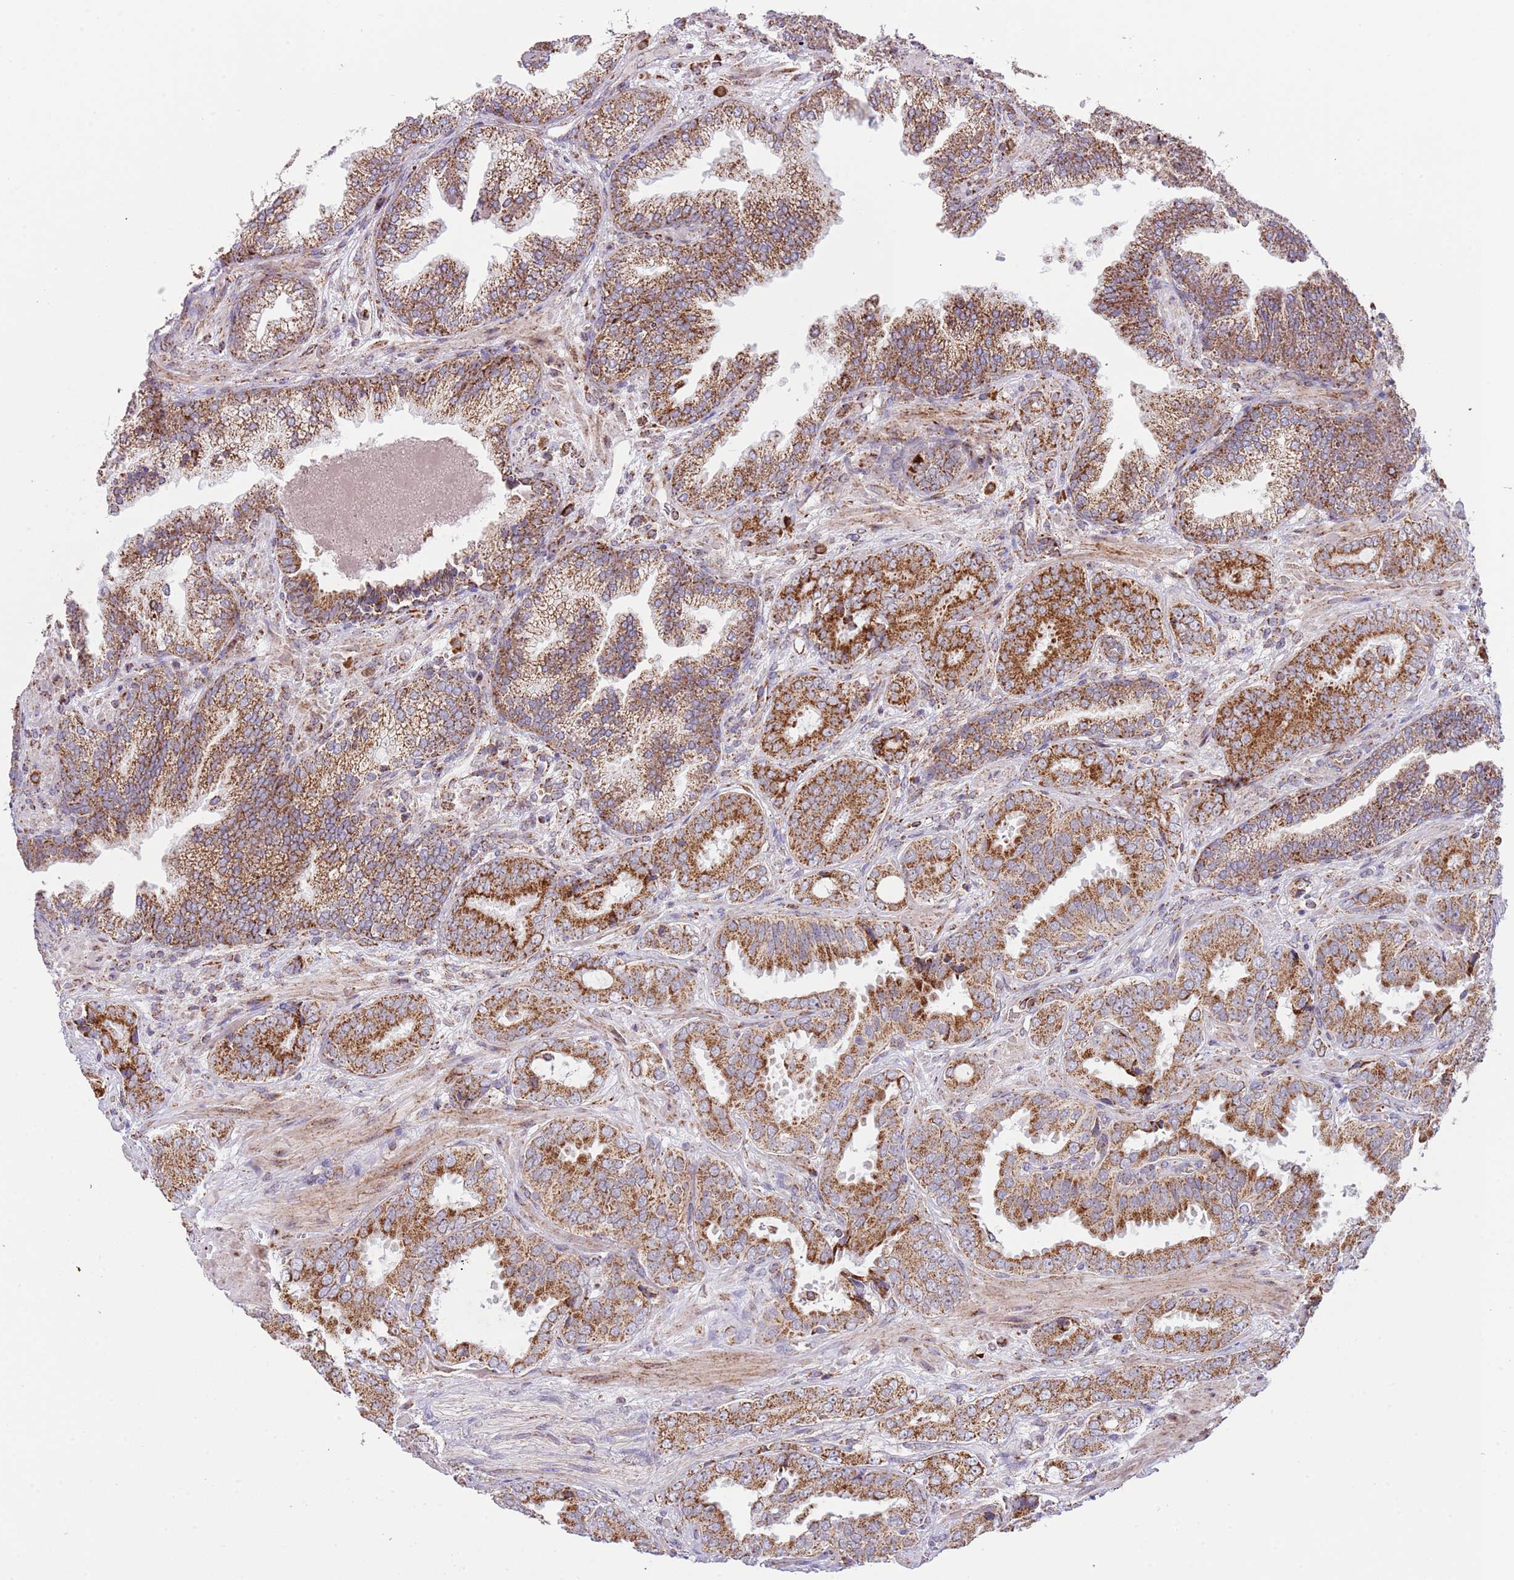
{"staining": {"intensity": "strong", "quantity": ">75%", "location": "cytoplasmic/membranous"}, "tissue": "prostate cancer", "cell_type": "Tumor cells", "image_type": "cancer", "snomed": [{"axis": "morphology", "description": "Adenocarcinoma, High grade"}, {"axis": "topography", "description": "Prostate"}], "caption": "Immunohistochemical staining of prostate cancer (high-grade adenocarcinoma) displays strong cytoplasmic/membranous protein staining in about >75% of tumor cells.", "gene": "LHX6", "patient": {"sex": "male", "age": 71}}